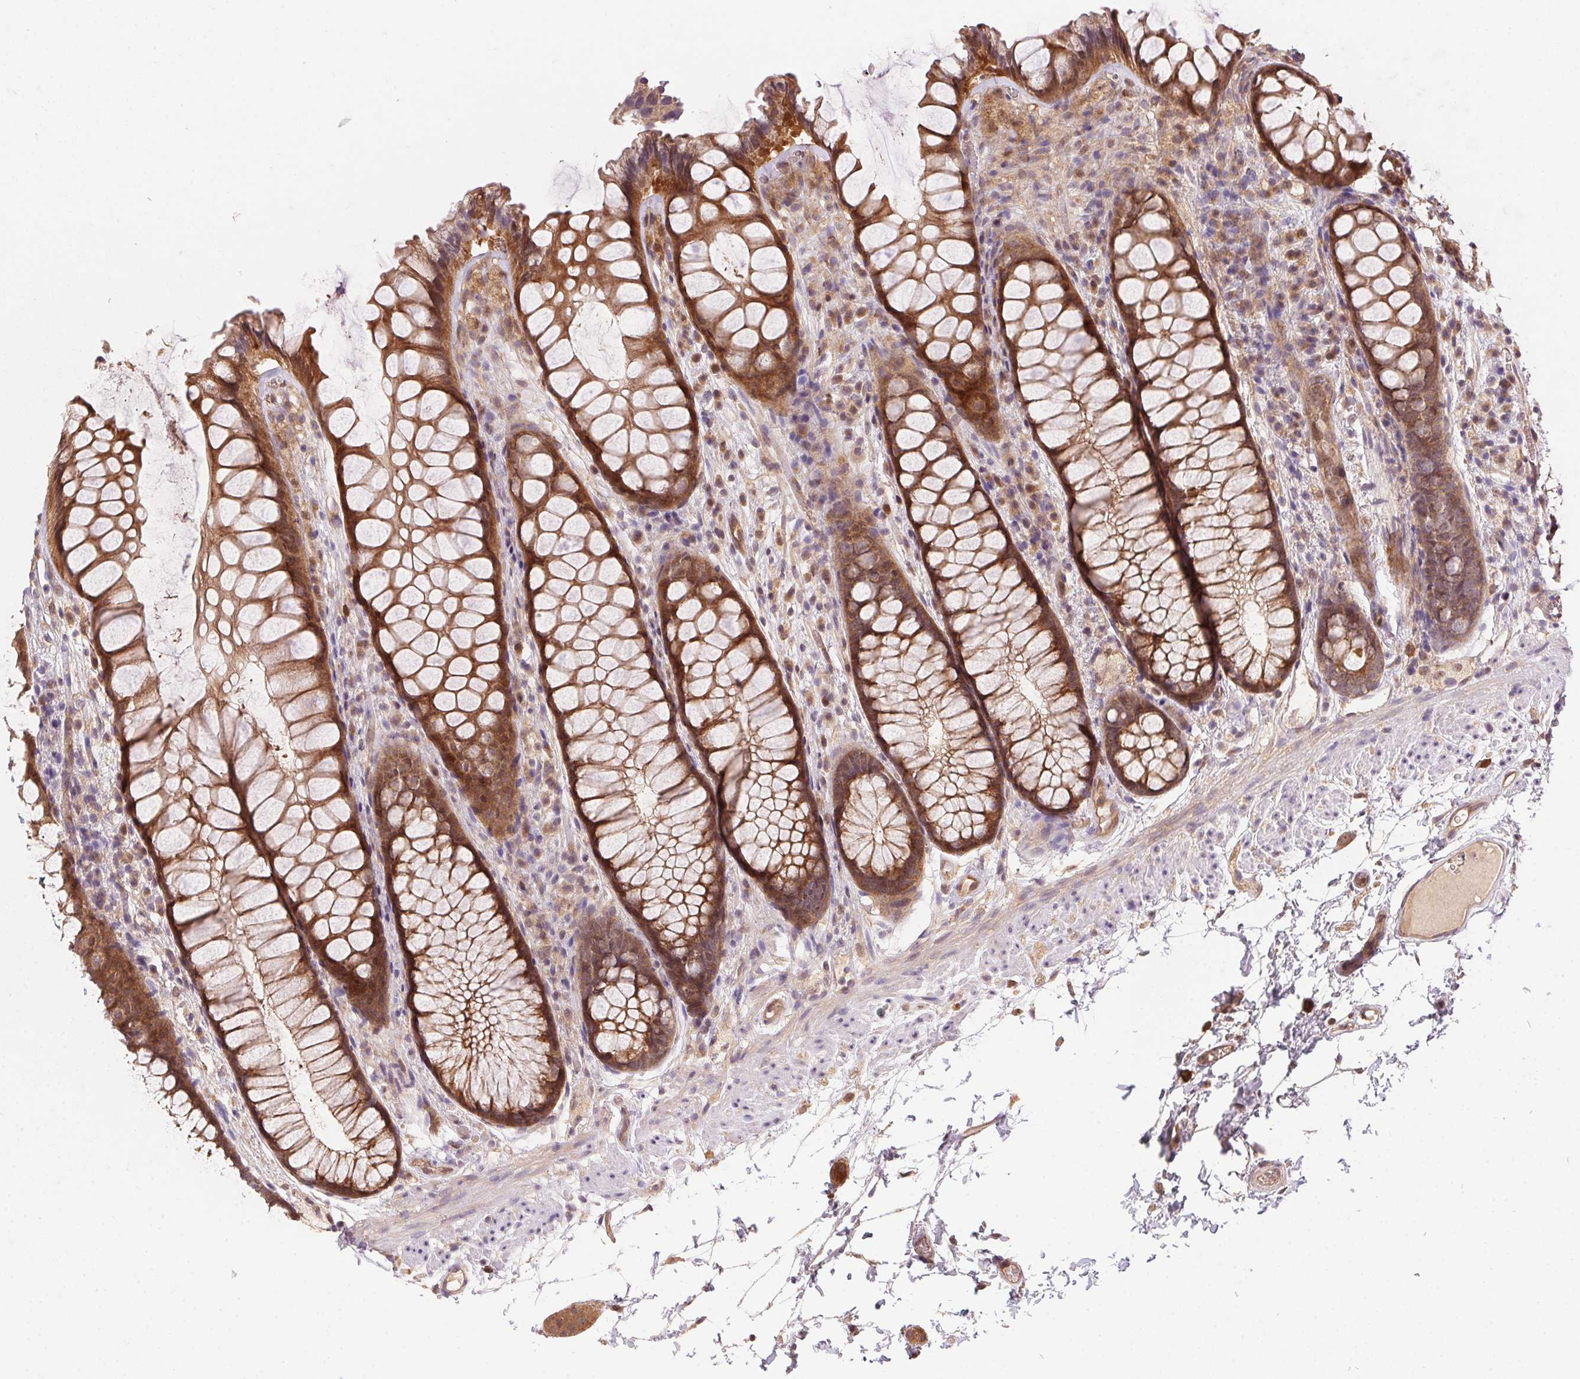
{"staining": {"intensity": "moderate", "quantity": ">75%", "location": "cytoplasmic/membranous"}, "tissue": "rectum", "cell_type": "Glandular cells", "image_type": "normal", "snomed": [{"axis": "morphology", "description": "Normal tissue, NOS"}, {"axis": "topography", "description": "Rectum"}], "caption": "Protein expression by immunohistochemistry (IHC) exhibits moderate cytoplasmic/membranous expression in about >75% of glandular cells in benign rectum. Using DAB (brown) and hematoxylin (blue) stains, captured at high magnification using brightfield microscopy.", "gene": "NUDT16", "patient": {"sex": "female", "age": 62}}